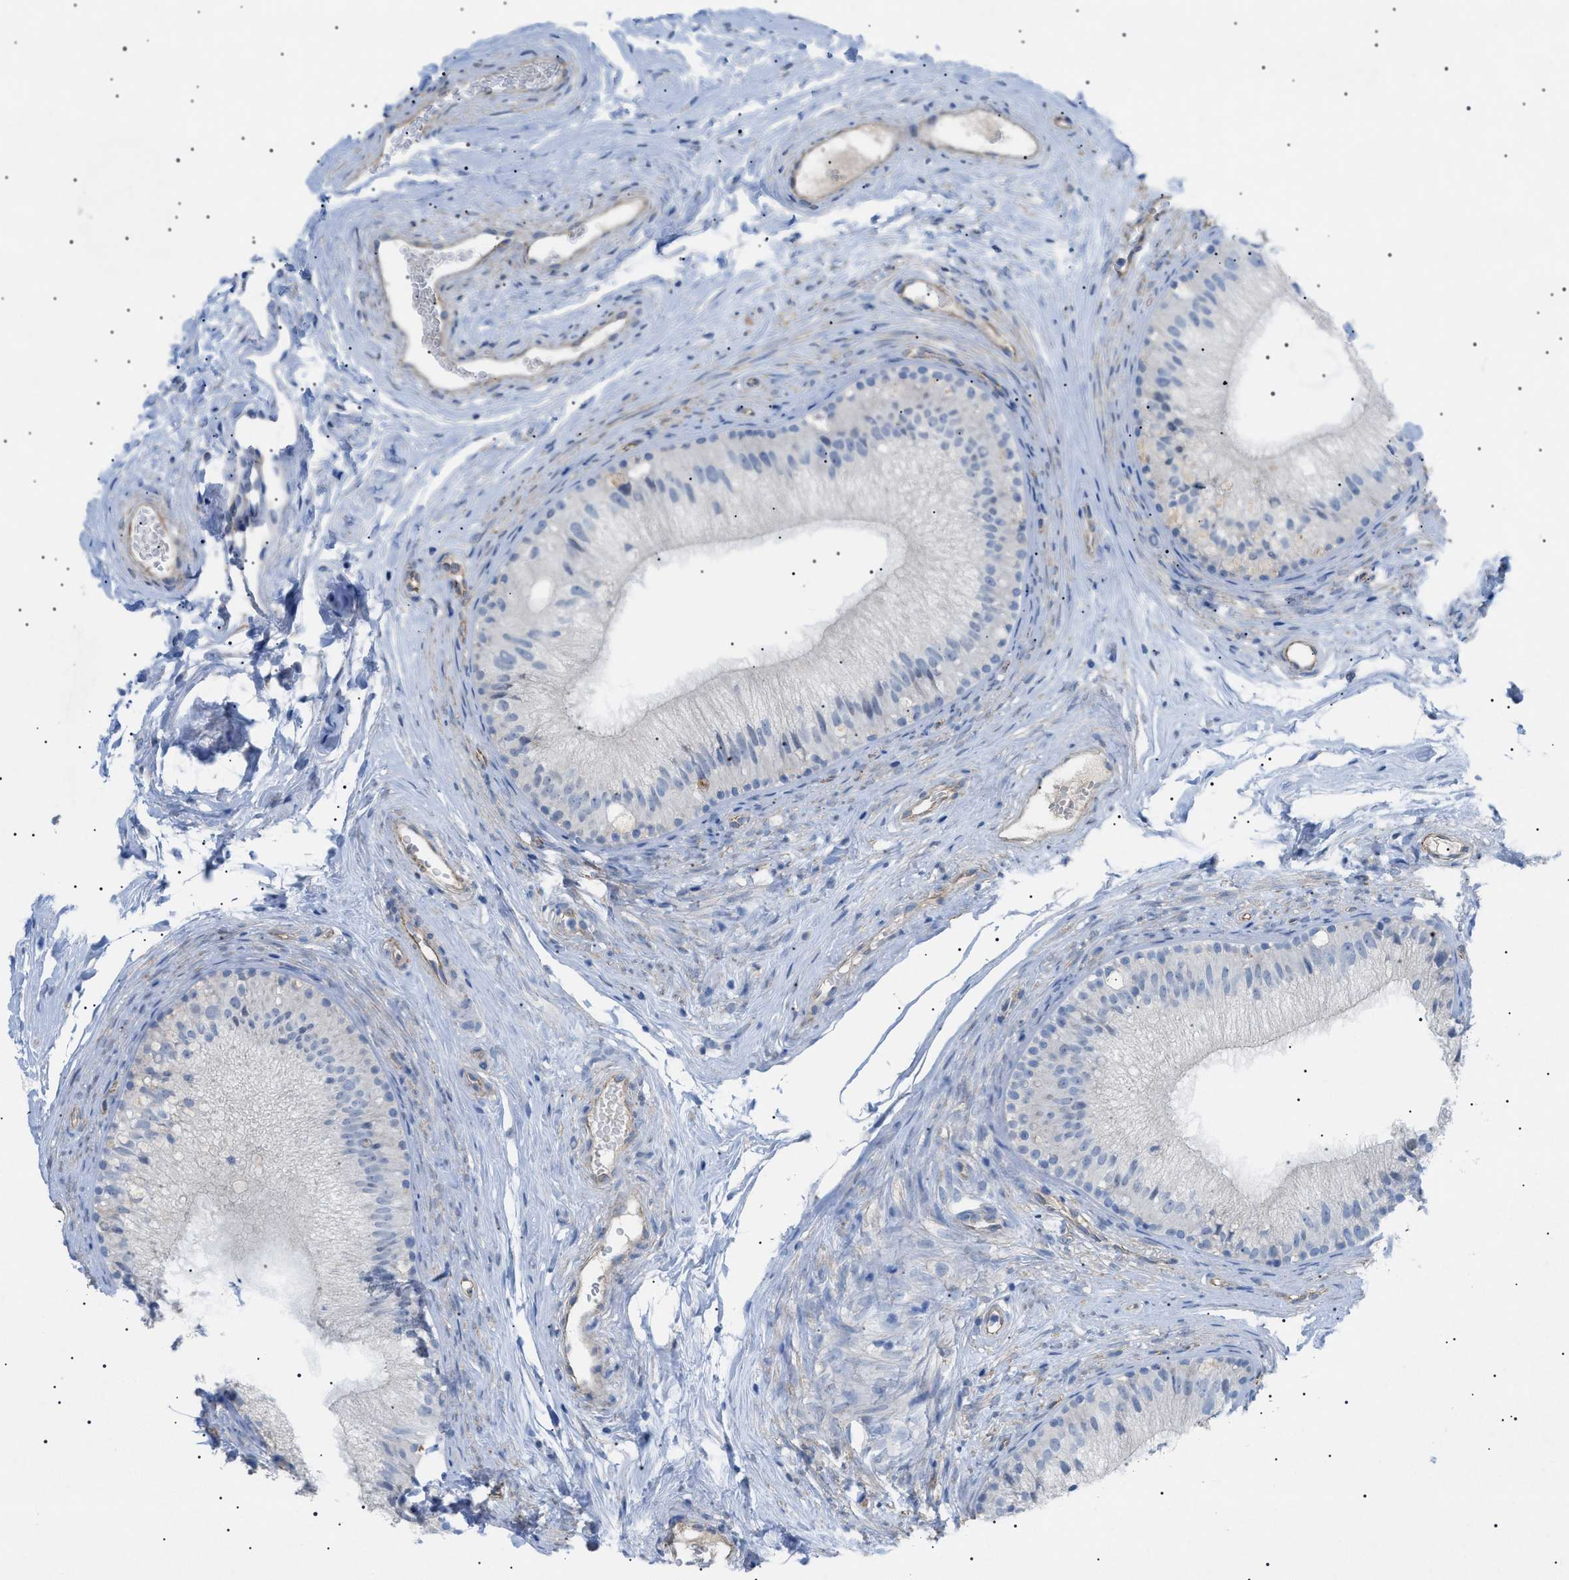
{"staining": {"intensity": "negative", "quantity": "none", "location": "none"}, "tissue": "epididymis", "cell_type": "Glandular cells", "image_type": "normal", "snomed": [{"axis": "morphology", "description": "Normal tissue, NOS"}, {"axis": "topography", "description": "Epididymis"}], "caption": "DAB (3,3'-diaminobenzidine) immunohistochemical staining of benign epididymis exhibits no significant expression in glandular cells. (DAB (3,3'-diaminobenzidine) immunohistochemistry with hematoxylin counter stain).", "gene": "ADAMTS1", "patient": {"sex": "male", "age": 56}}